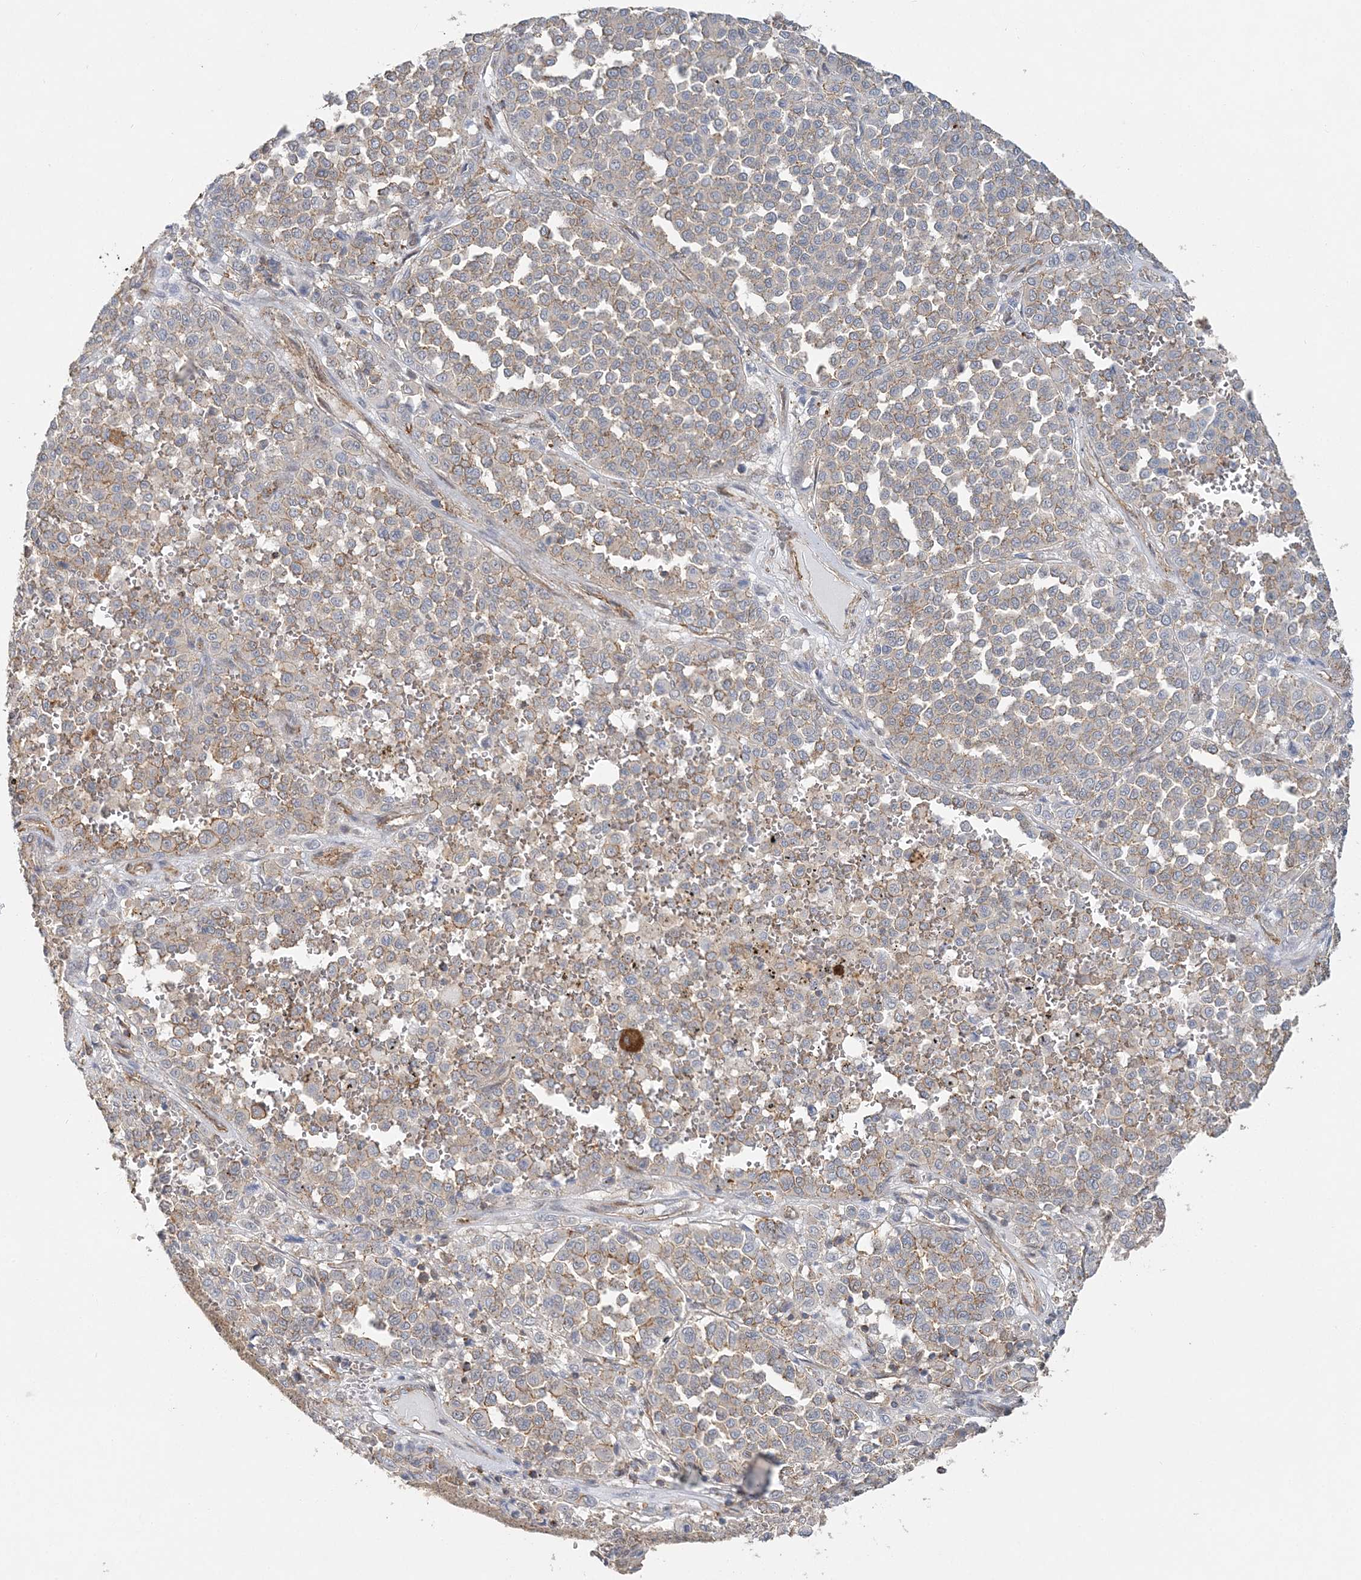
{"staining": {"intensity": "weak", "quantity": "<25%", "location": "cytoplasmic/membranous"}, "tissue": "melanoma", "cell_type": "Tumor cells", "image_type": "cancer", "snomed": [{"axis": "morphology", "description": "Malignant melanoma, Metastatic site"}, {"axis": "topography", "description": "Pancreas"}], "caption": "Malignant melanoma (metastatic site) was stained to show a protein in brown. There is no significant staining in tumor cells. (Stains: DAB IHC with hematoxylin counter stain, Microscopy: brightfield microscopy at high magnification).", "gene": "MAT2B", "patient": {"sex": "female", "age": 30}}